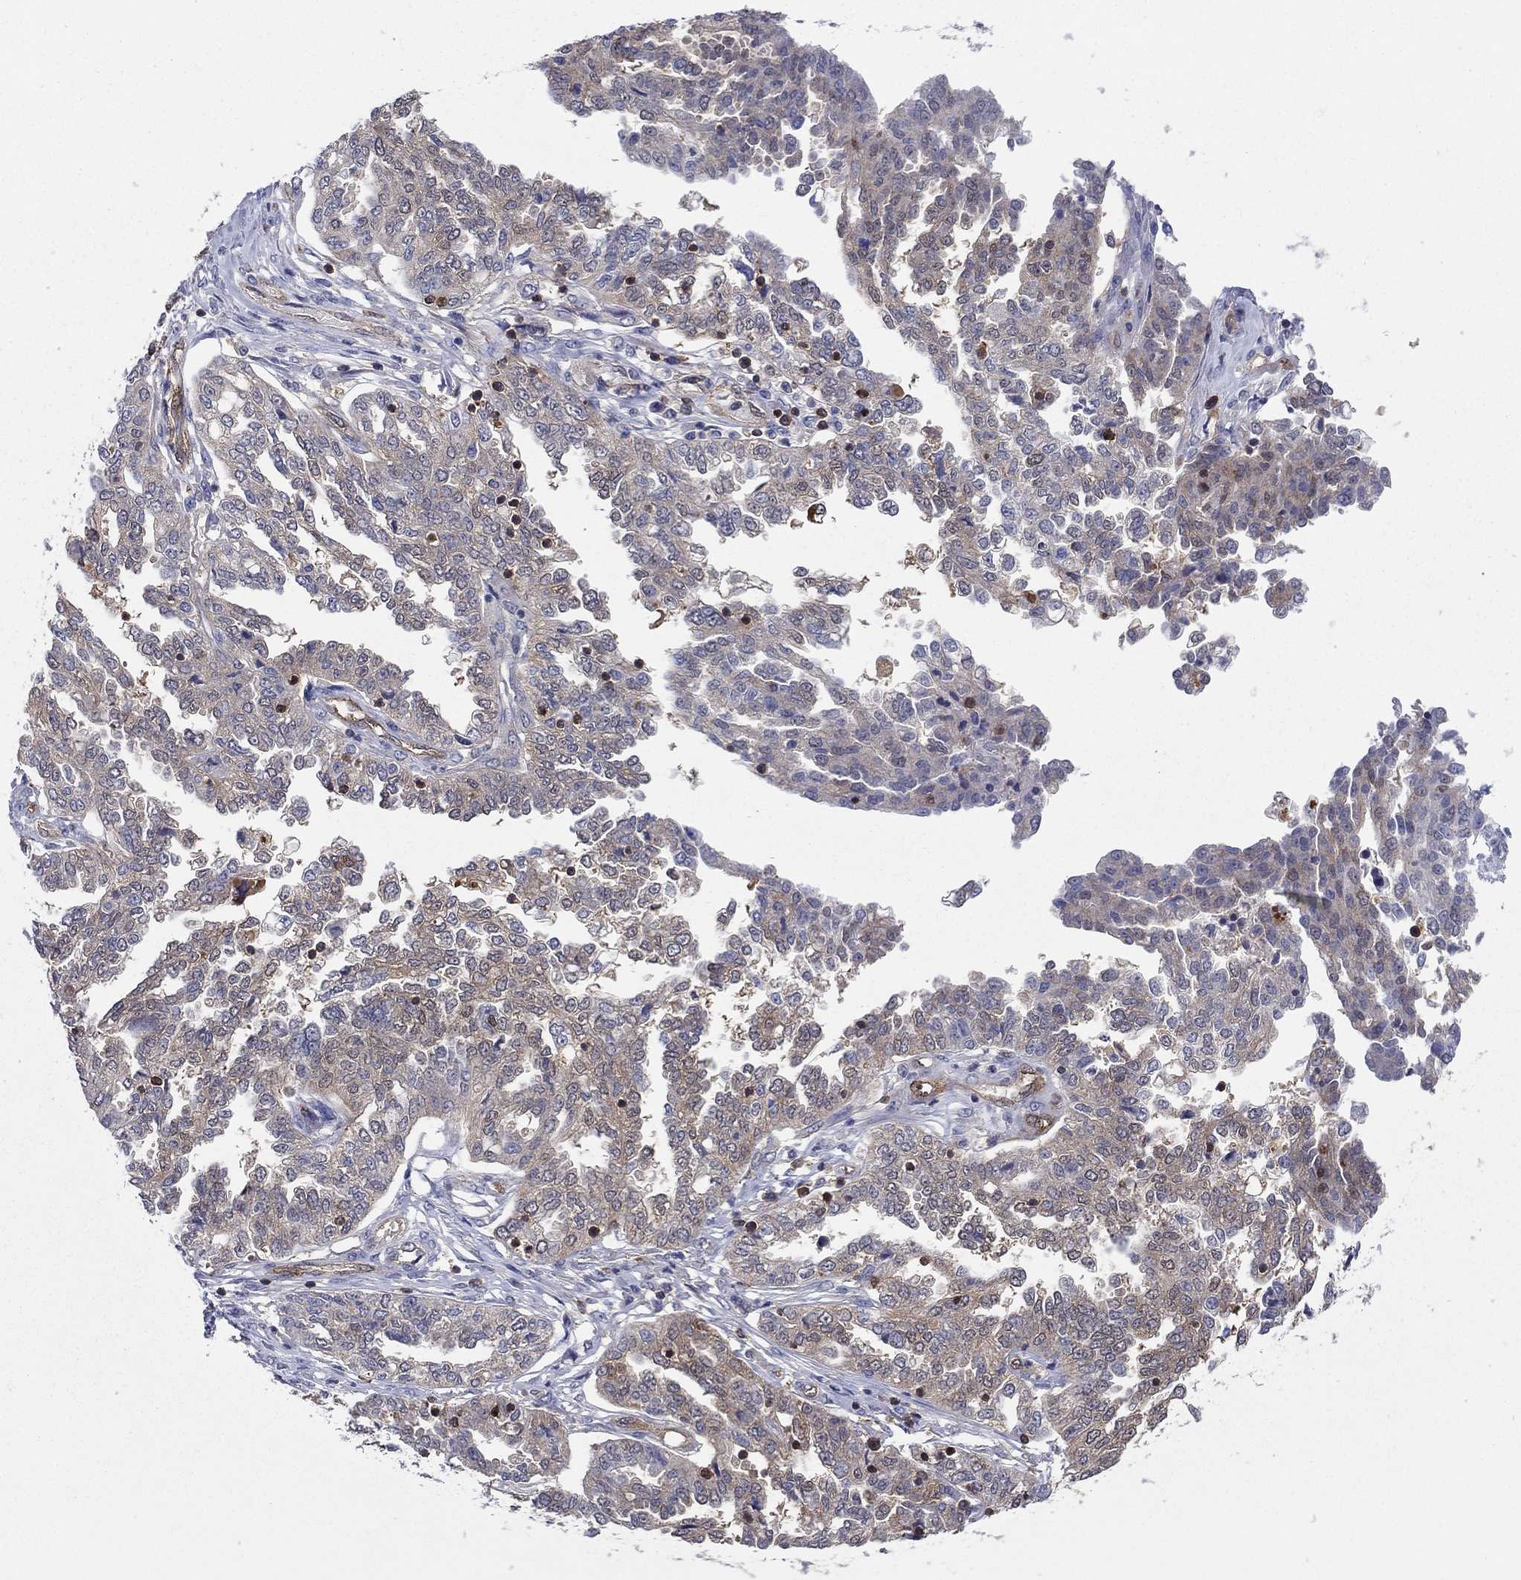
{"staining": {"intensity": "moderate", "quantity": "<25%", "location": "cytoplasmic/membranous"}, "tissue": "ovarian cancer", "cell_type": "Tumor cells", "image_type": "cancer", "snomed": [{"axis": "morphology", "description": "Cystadenocarcinoma, serous, NOS"}, {"axis": "topography", "description": "Ovary"}], "caption": "Approximately <25% of tumor cells in human ovarian serous cystadenocarcinoma exhibit moderate cytoplasmic/membranous protein expression as visualized by brown immunohistochemical staining.", "gene": "AGFG2", "patient": {"sex": "female", "age": 67}}